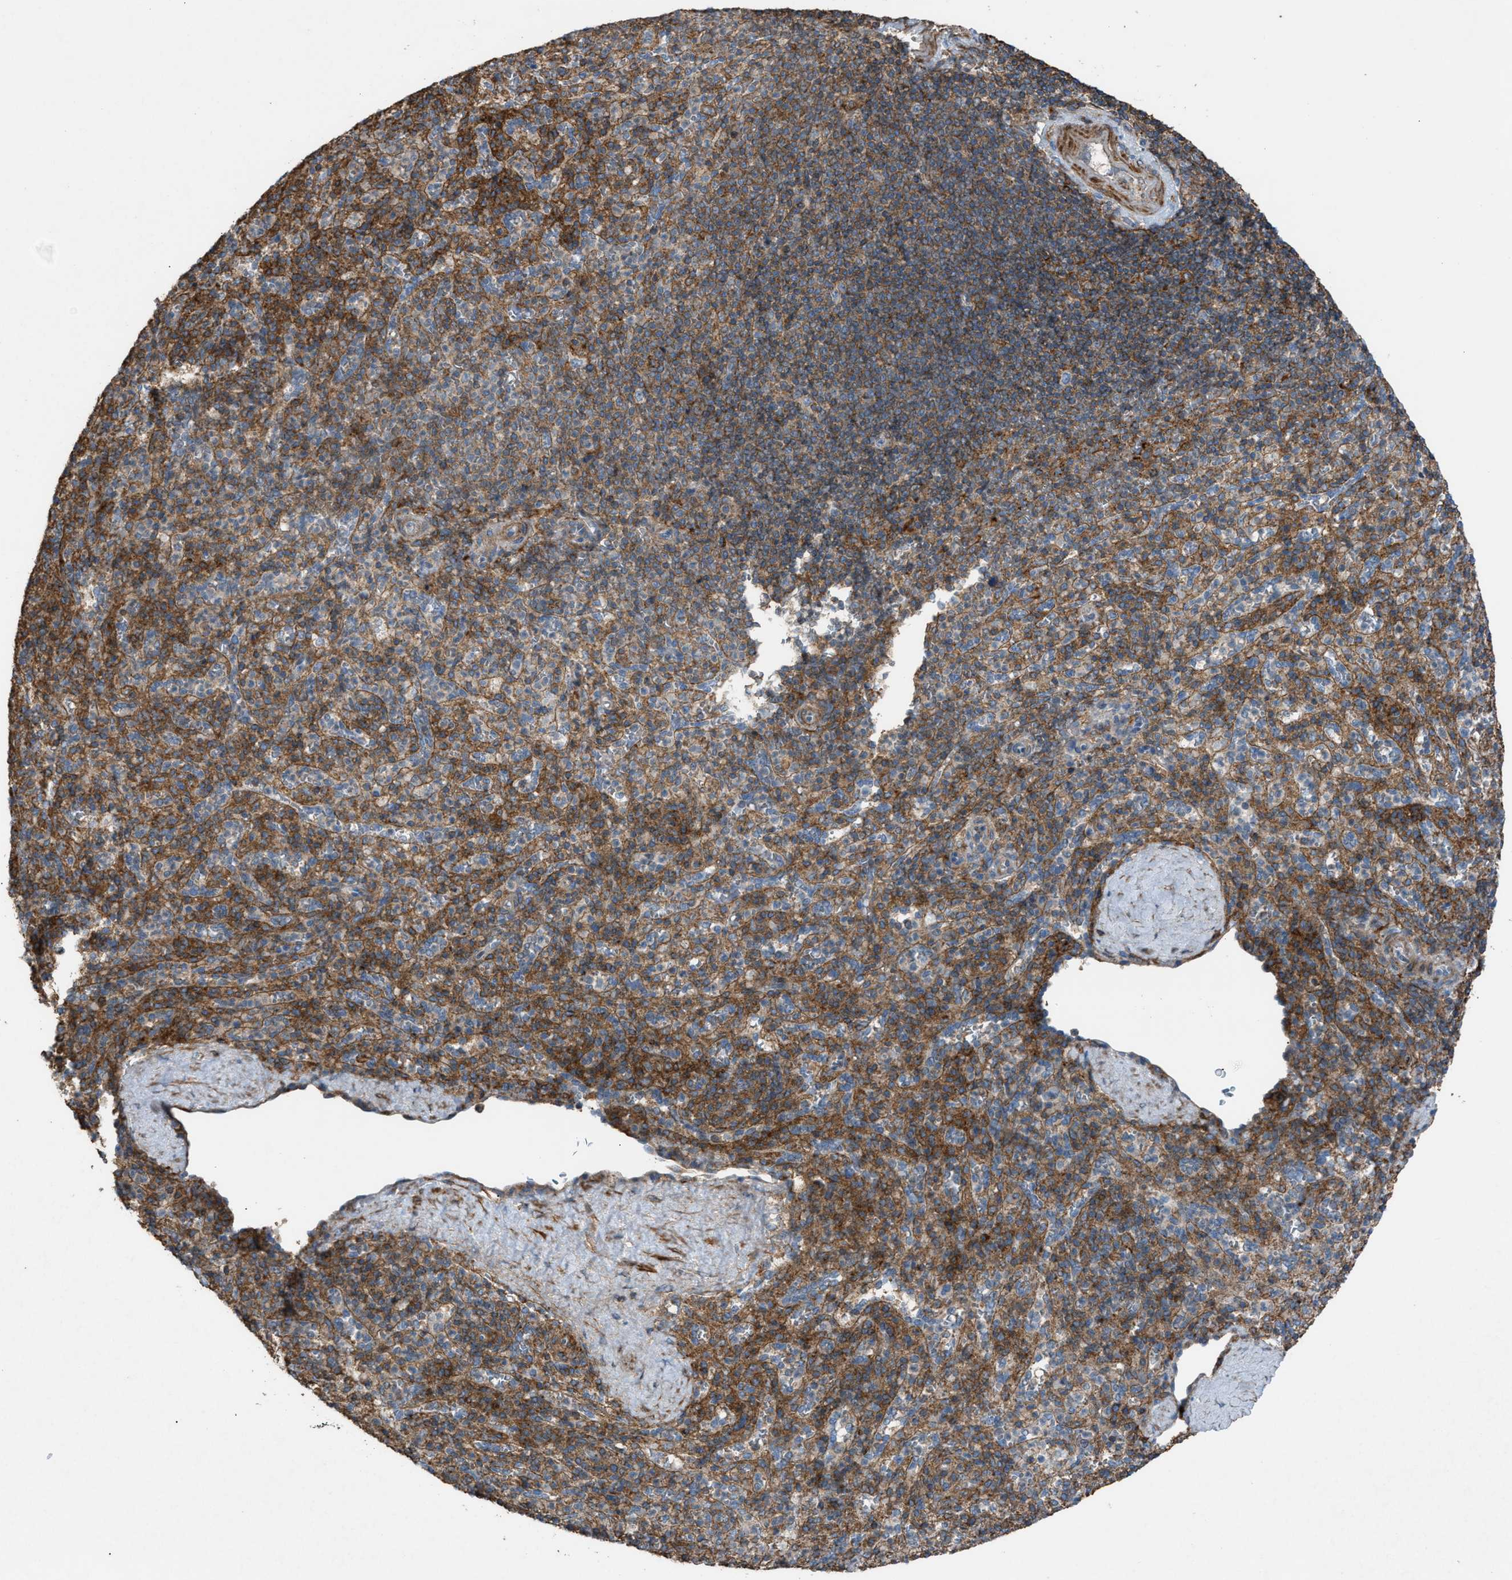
{"staining": {"intensity": "moderate", "quantity": "25%-75%", "location": "cytoplasmic/membranous"}, "tissue": "spleen", "cell_type": "Cells in red pulp", "image_type": "normal", "snomed": [{"axis": "morphology", "description": "Normal tissue, NOS"}, {"axis": "topography", "description": "Spleen"}], "caption": "Human spleen stained for a protein (brown) shows moderate cytoplasmic/membranous positive staining in approximately 25%-75% of cells in red pulp.", "gene": "NCK2", "patient": {"sex": "male", "age": 36}}